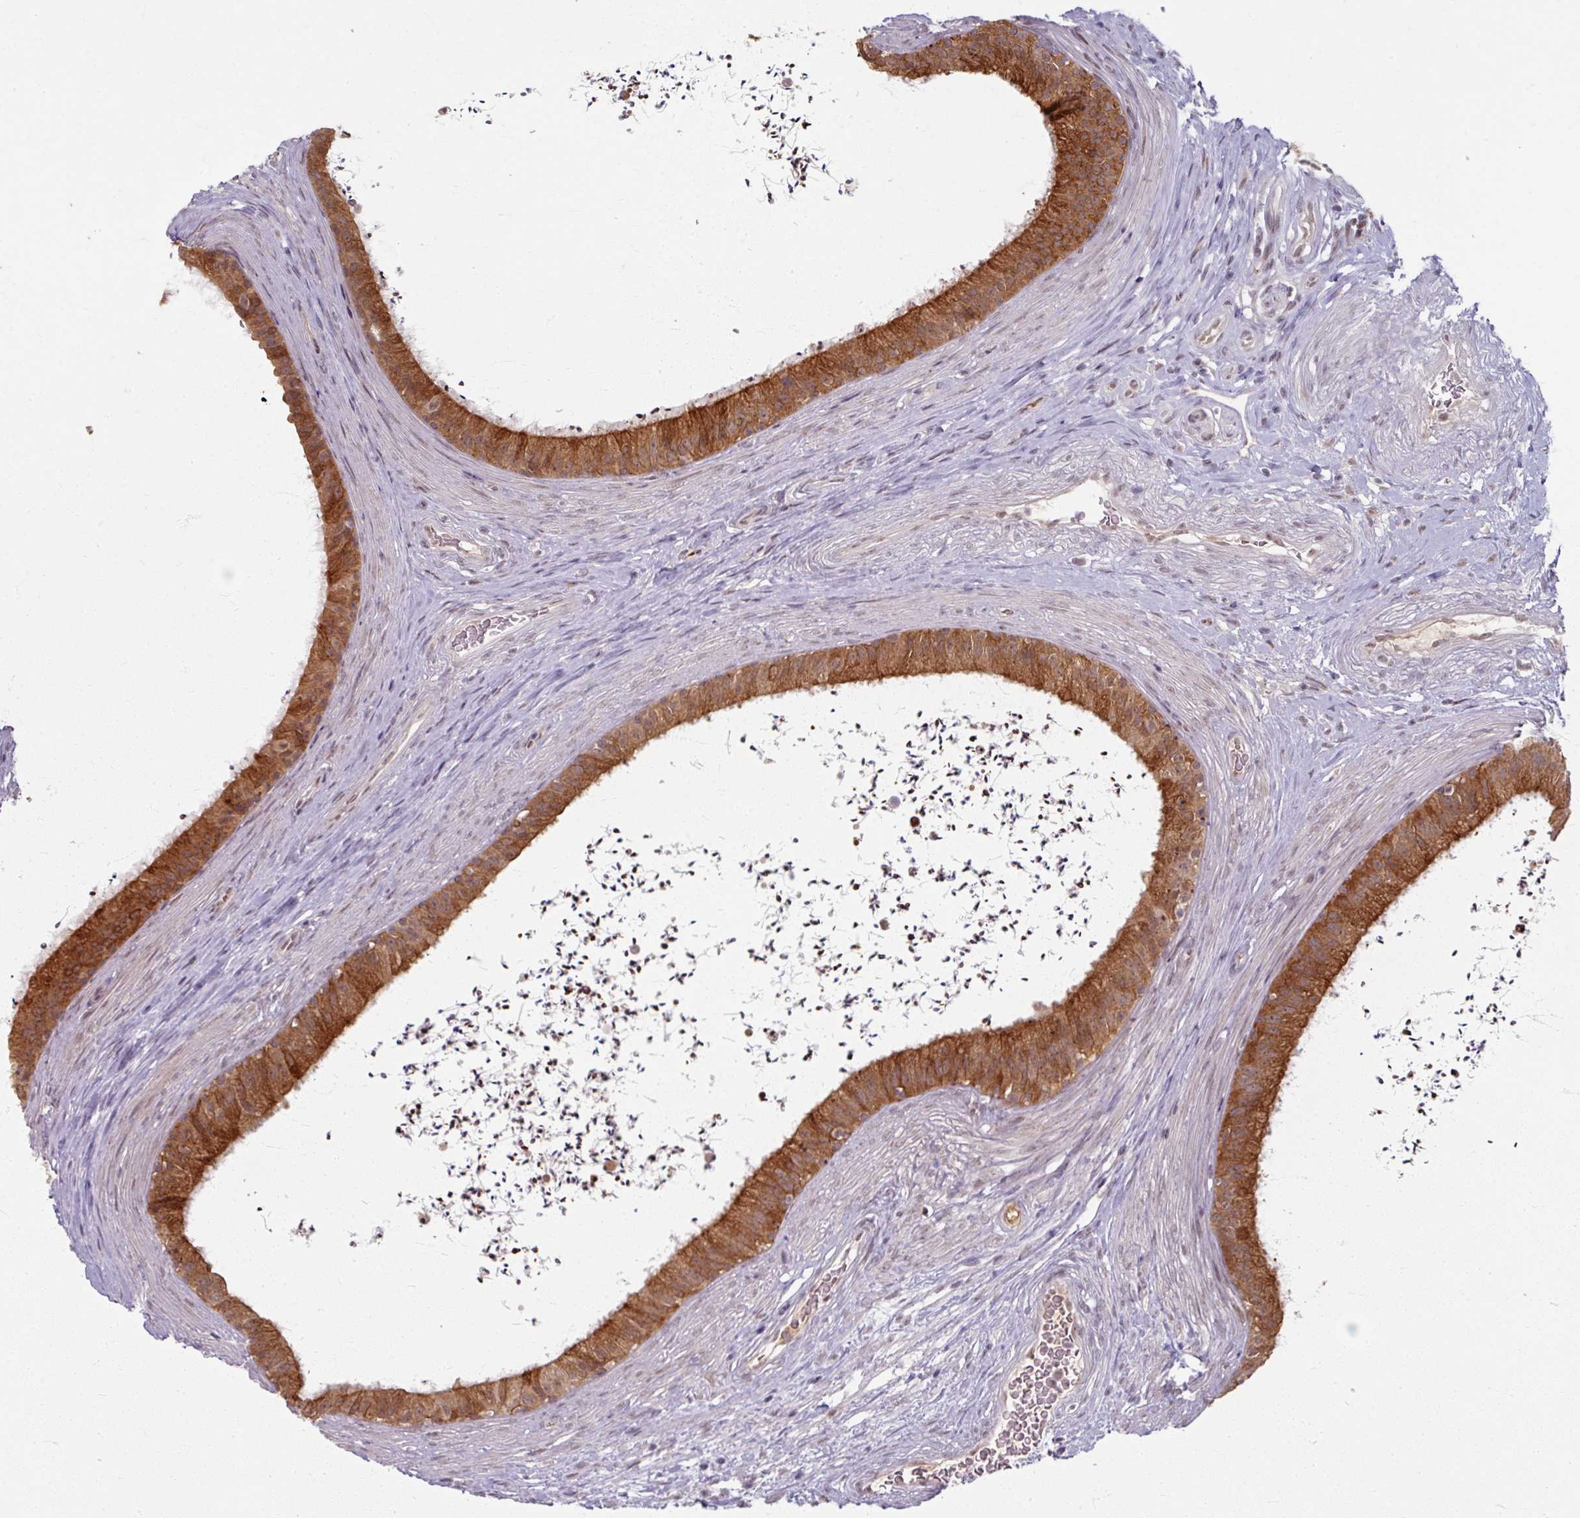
{"staining": {"intensity": "moderate", "quantity": ">75%", "location": "cytoplasmic/membranous"}, "tissue": "epididymis", "cell_type": "Glandular cells", "image_type": "normal", "snomed": [{"axis": "morphology", "description": "Normal tissue, NOS"}, {"axis": "topography", "description": "Testis"}, {"axis": "topography", "description": "Epididymis"}], "caption": "Approximately >75% of glandular cells in normal epididymis exhibit moderate cytoplasmic/membranous protein expression as visualized by brown immunohistochemical staining.", "gene": "KLC3", "patient": {"sex": "male", "age": 41}}